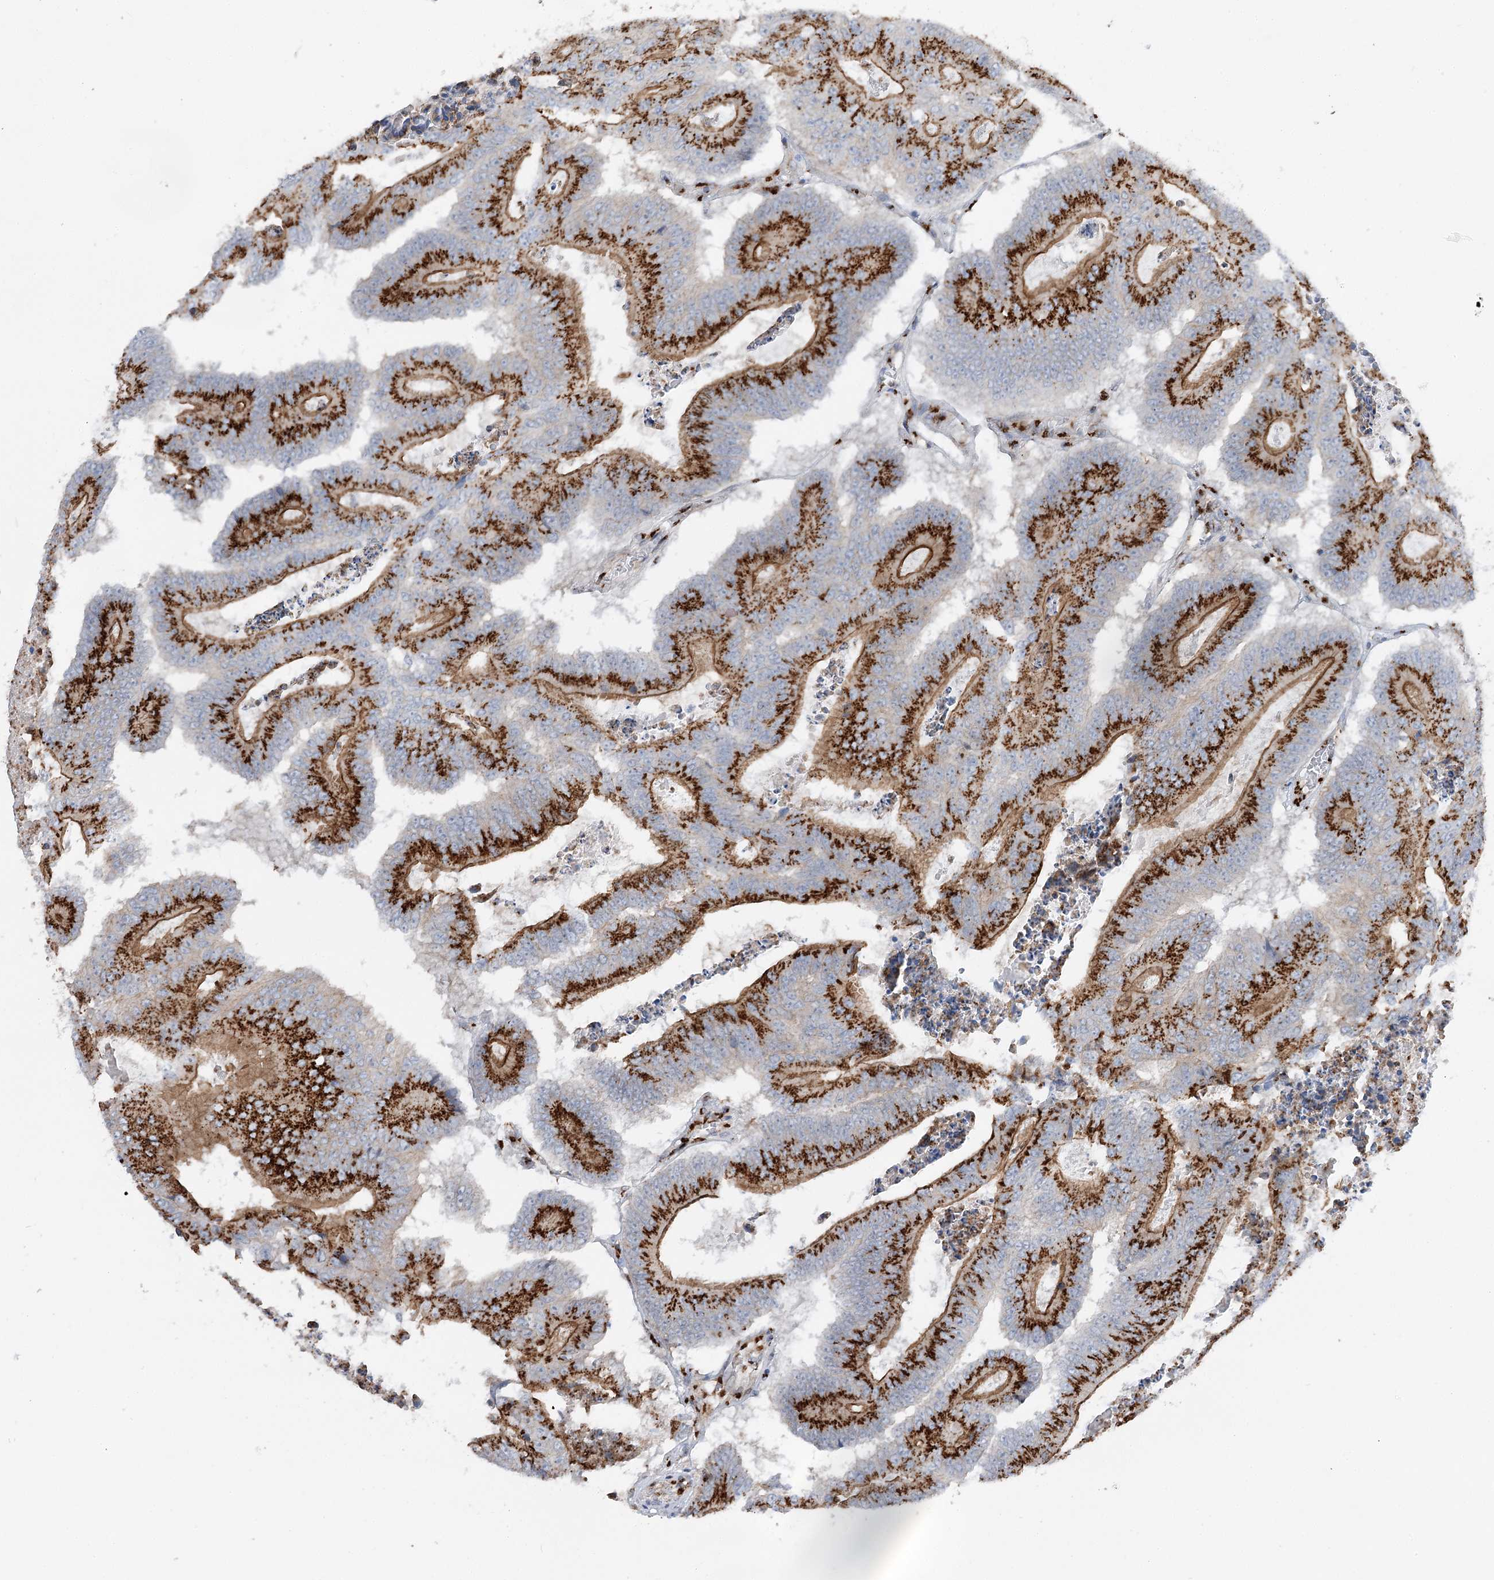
{"staining": {"intensity": "strong", "quantity": ">75%", "location": "cytoplasmic/membranous"}, "tissue": "colorectal cancer", "cell_type": "Tumor cells", "image_type": "cancer", "snomed": [{"axis": "morphology", "description": "Adenocarcinoma, NOS"}, {"axis": "topography", "description": "Colon"}], "caption": "Colorectal adenocarcinoma tissue displays strong cytoplasmic/membranous expression in about >75% of tumor cells (Brightfield microscopy of DAB IHC at high magnification).", "gene": "TMEM165", "patient": {"sex": "male", "age": 87}}